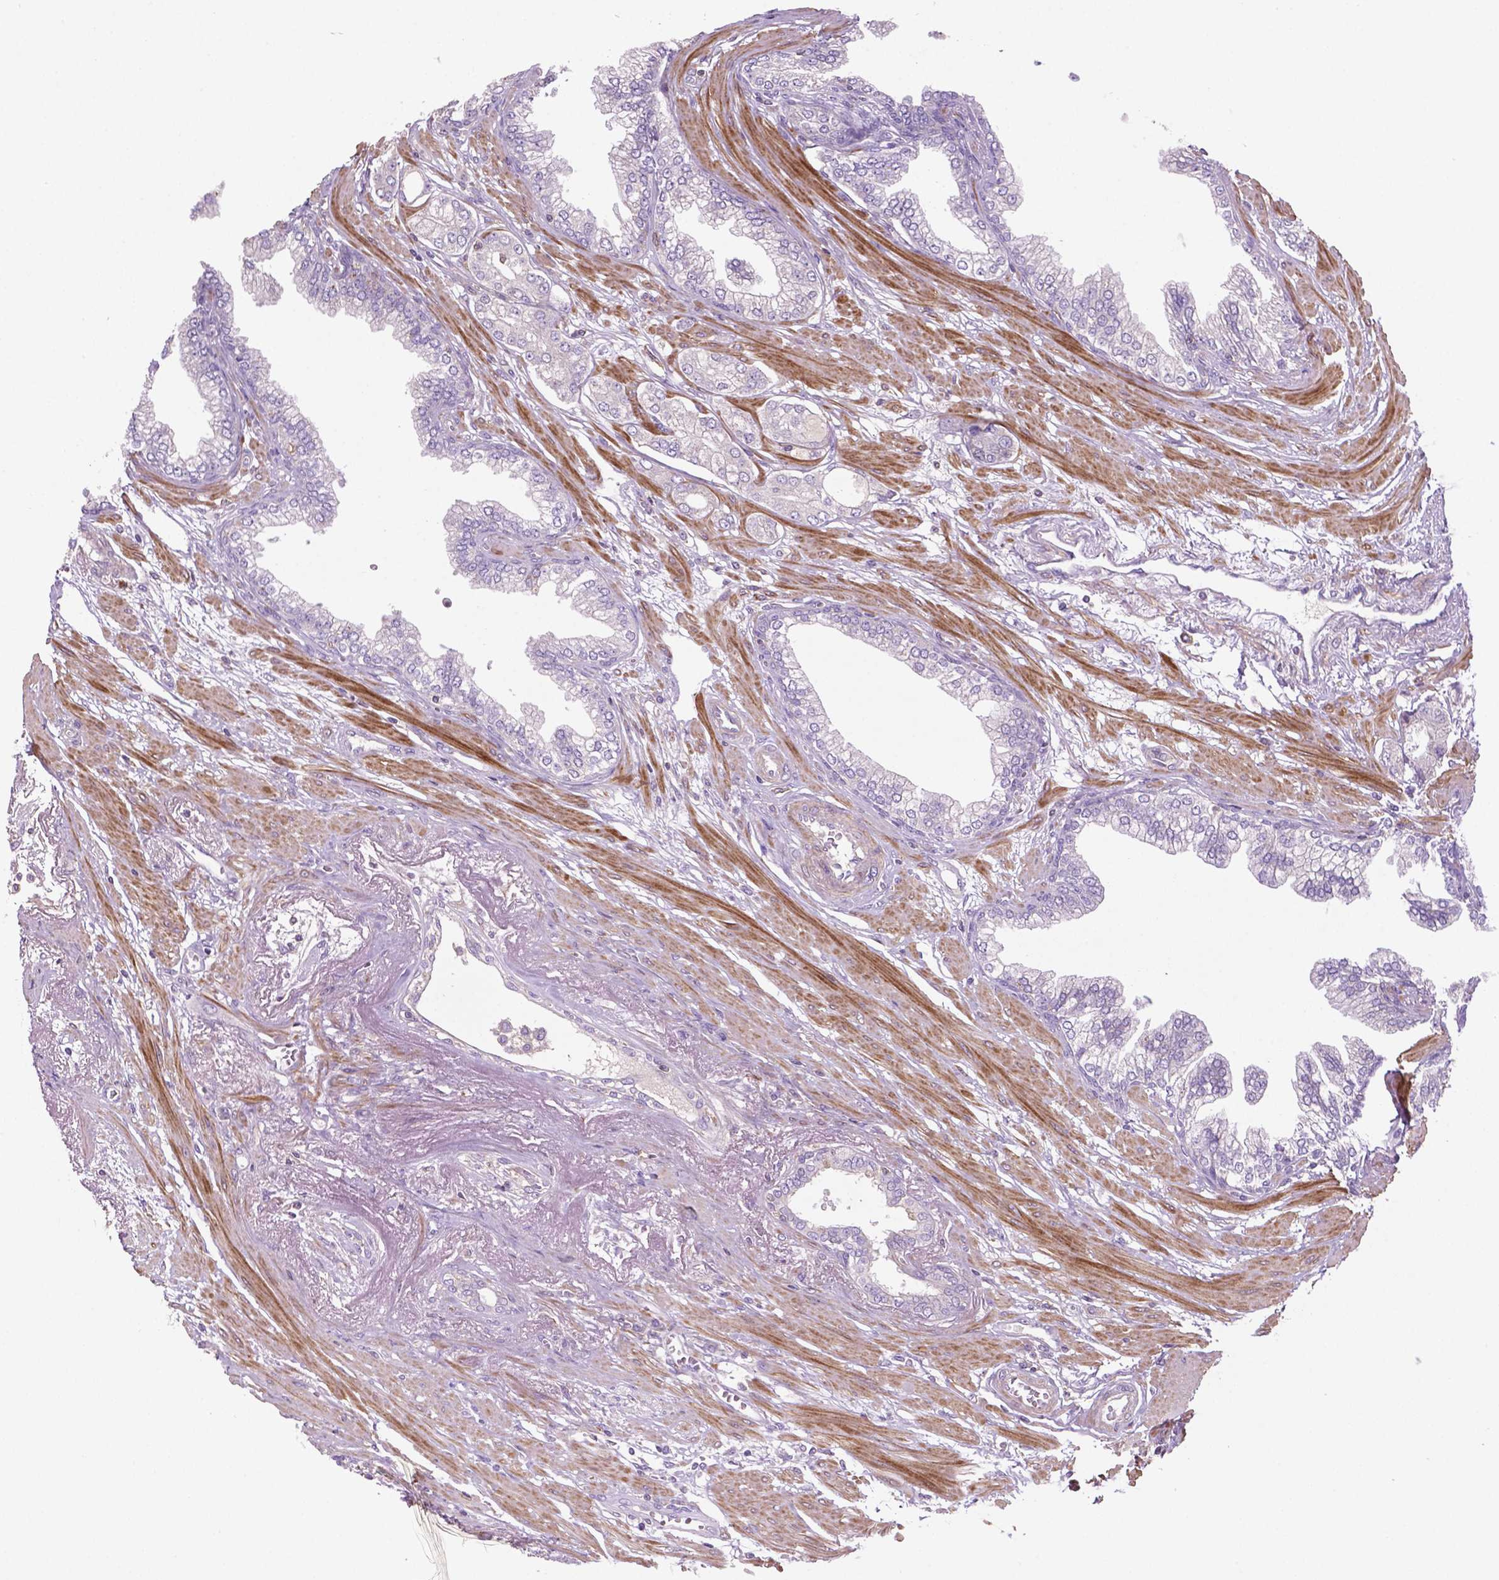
{"staining": {"intensity": "negative", "quantity": "none", "location": "none"}, "tissue": "prostate cancer", "cell_type": "Tumor cells", "image_type": "cancer", "snomed": [{"axis": "morphology", "description": "Adenocarcinoma, Low grade"}, {"axis": "topography", "description": "Prostate"}], "caption": "IHC of adenocarcinoma (low-grade) (prostate) demonstrates no positivity in tumor cells.", "gene": "BMP4", "patient": {"sex": "male", "age": 60}}